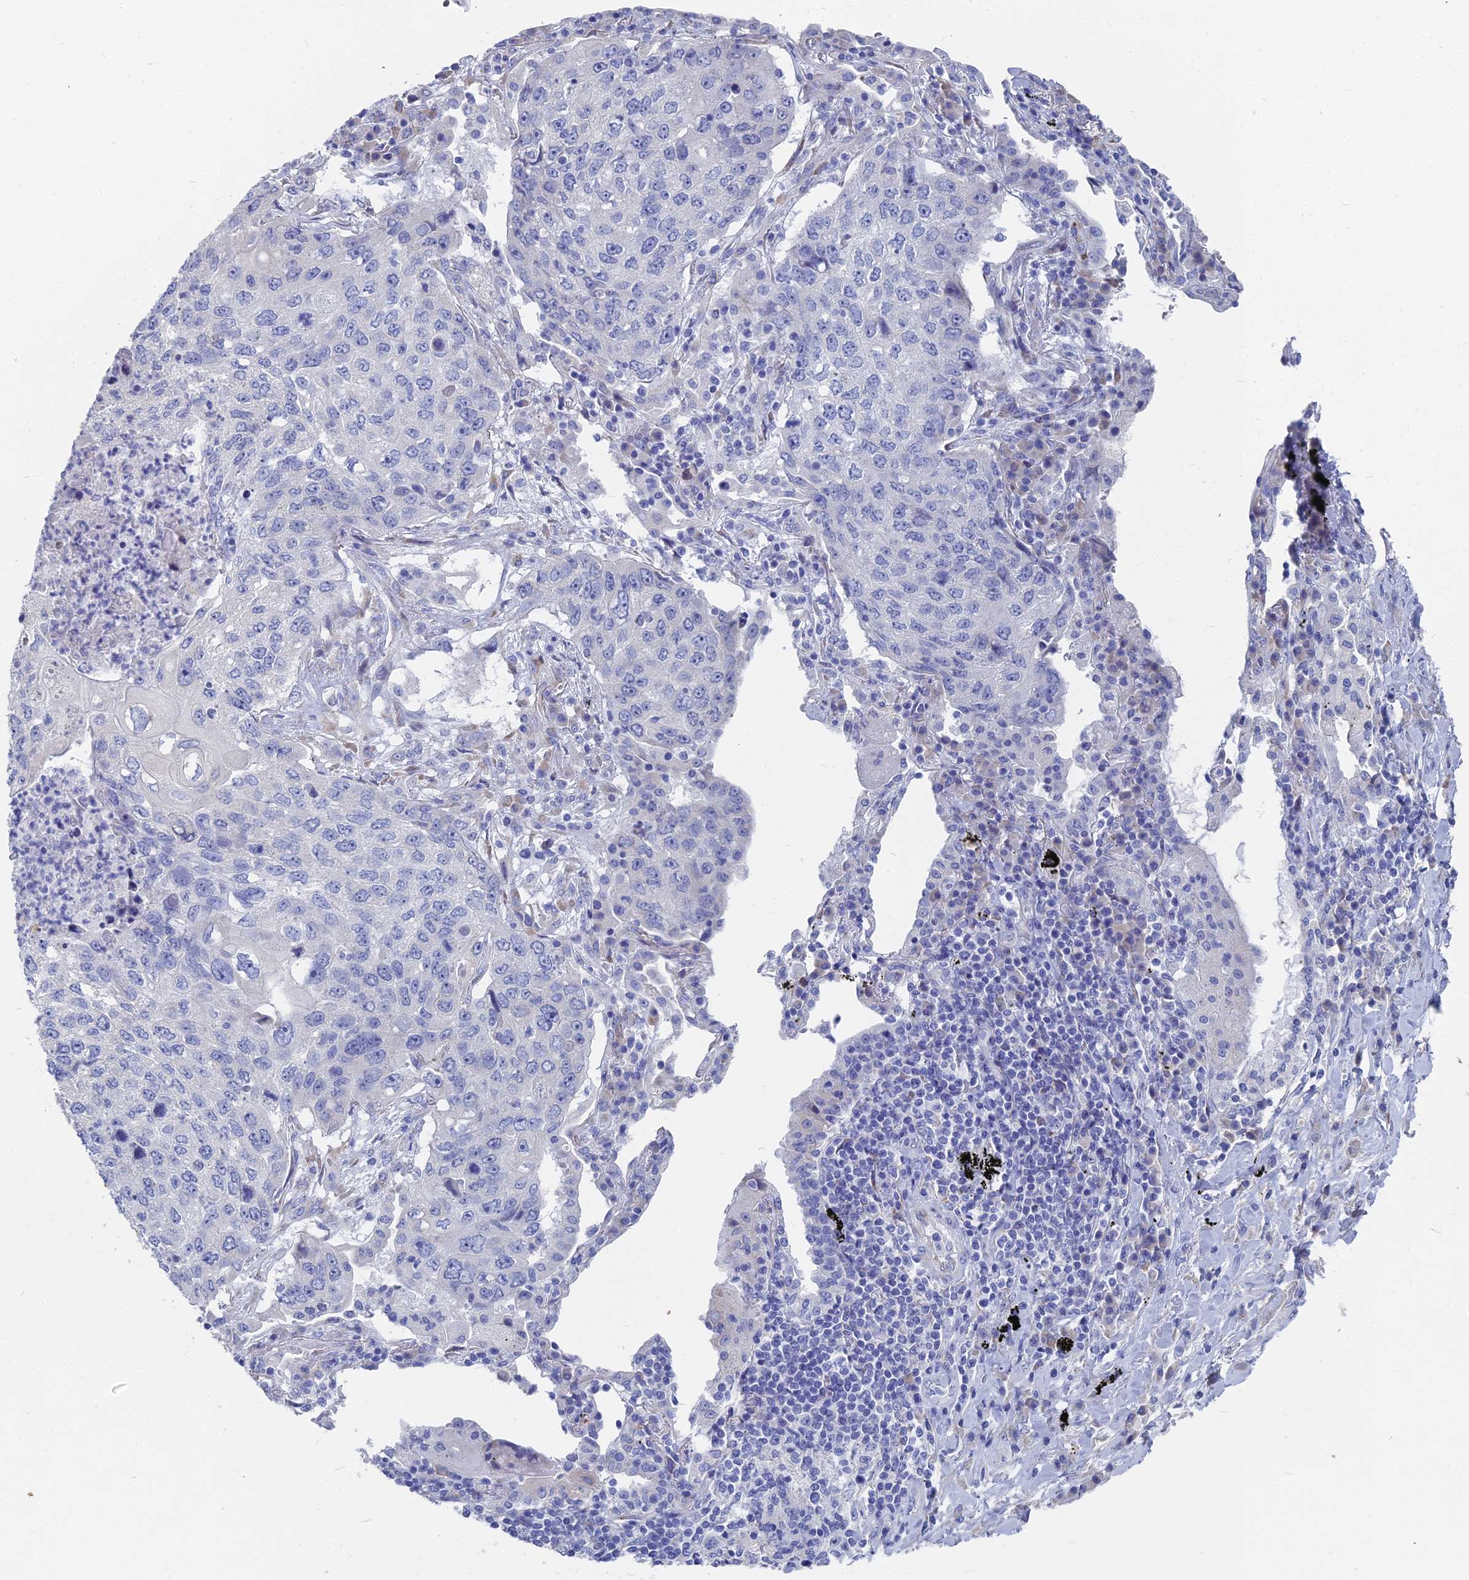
{"staining": {"intensity": "negative", "quantity": "none", "location": "none"}, "tissue": "lung cancer", "cell_type": "Tumor cells", "image_type": "cancer", "snomed": [{"axis": "morphology", "description": "Squamous cell carcinoma, NOS"}, {"axis": "topography", "description": "Lung"}], "caption": "High power microscopy image of an IHC histopathology image of squamous cell carcinoma (lung), revealing no significant staining in tumor cells.", "gene": "TNNT3", "patient": {"sex": "female", "age": 63}}